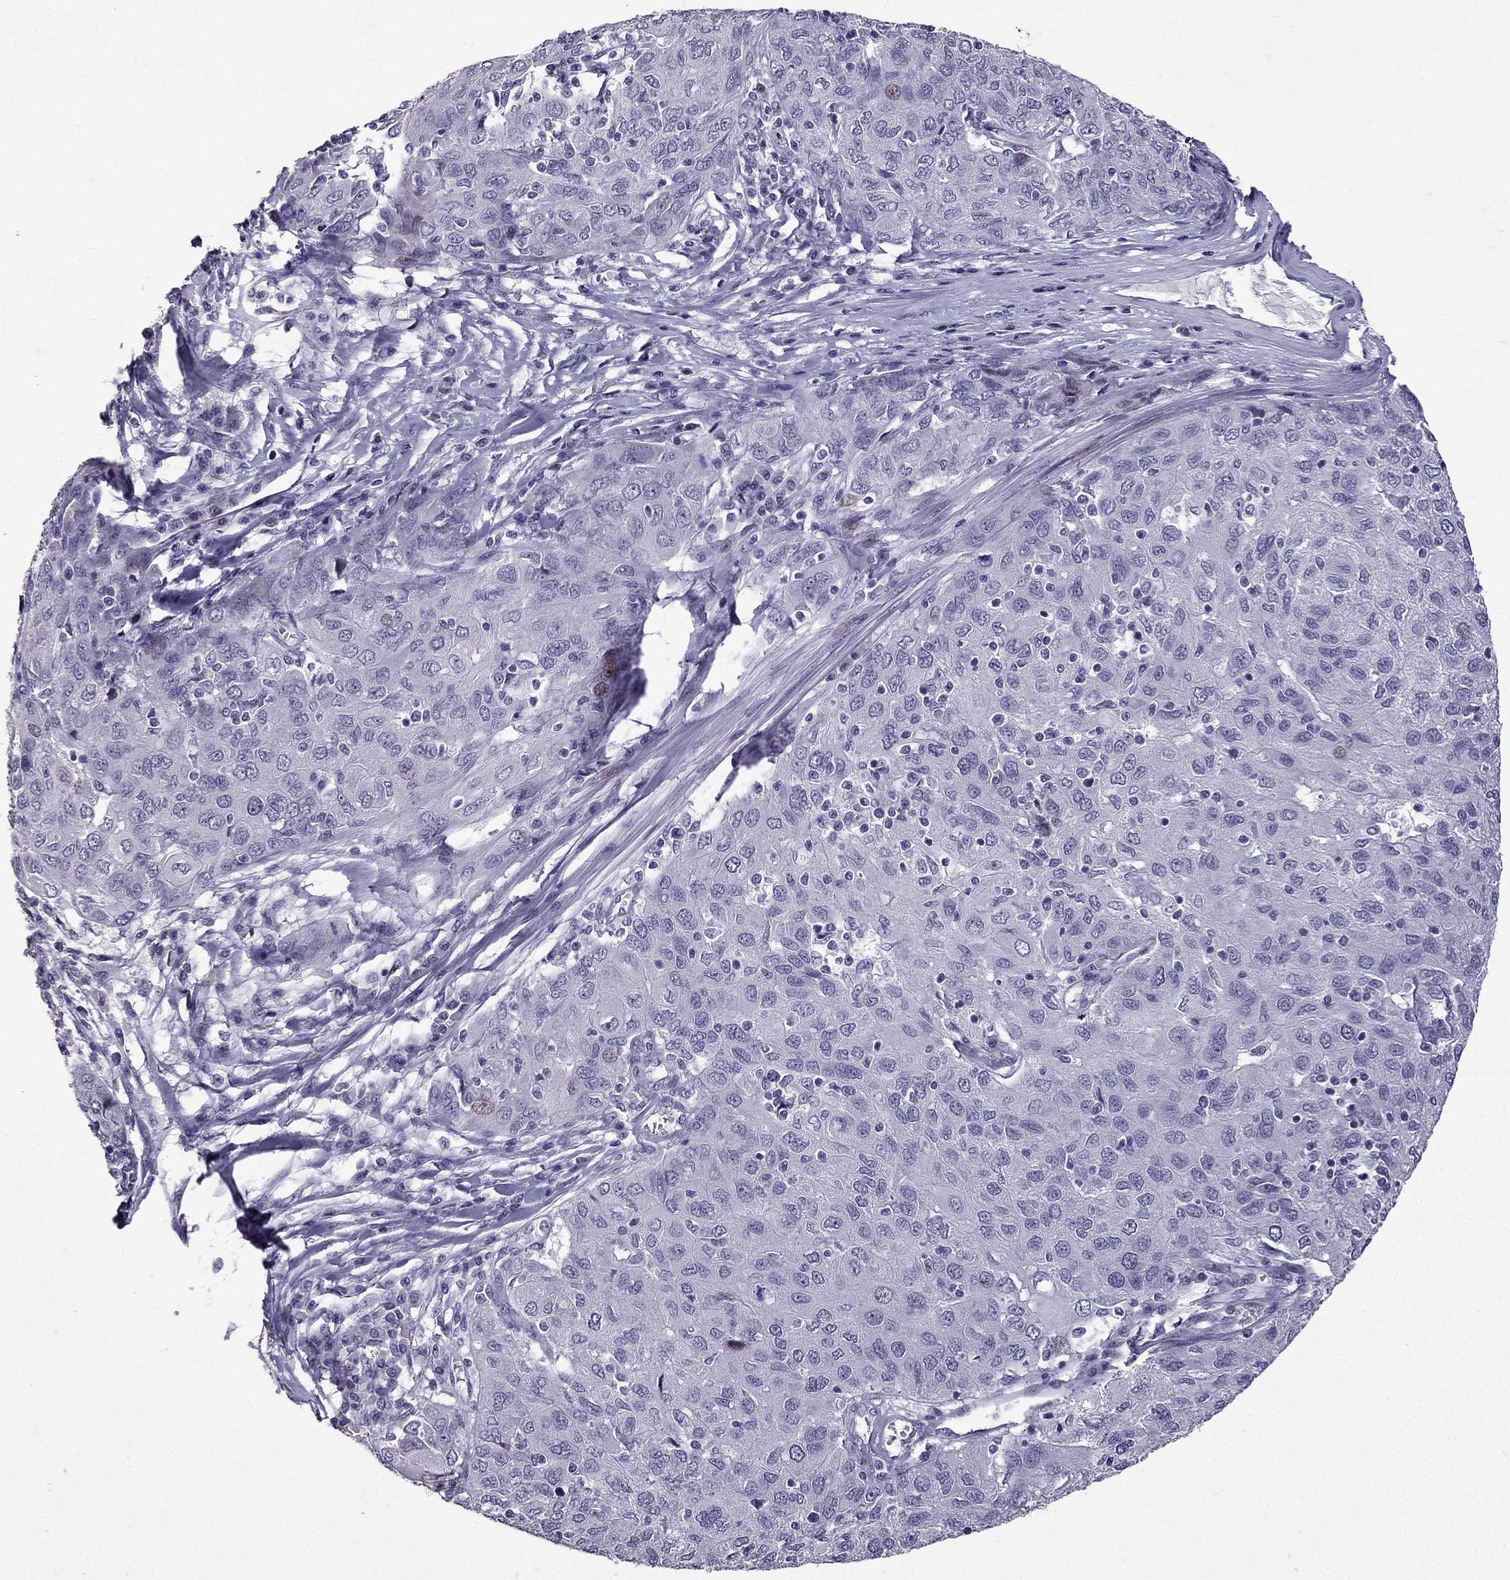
{"staining": {"intensity": "negative", "quantity": "none", "location": "none"}, "tissue": "ovarian cancer", "cell_type": "Tumor cells", "image_type": "cancer", "snomed": [{"axis": "morphology", "description": "Carcinoma, endometroid"}, {"axis": "topography", "description": "Ovary"}], "caption": "Human ovarian endometroid carcinoma stained for a protein using immunohistochemistry (IHC) shows no expression in tumor cells.", "gene": "TTN", "patient": {"sex": "female", "age": 50}}